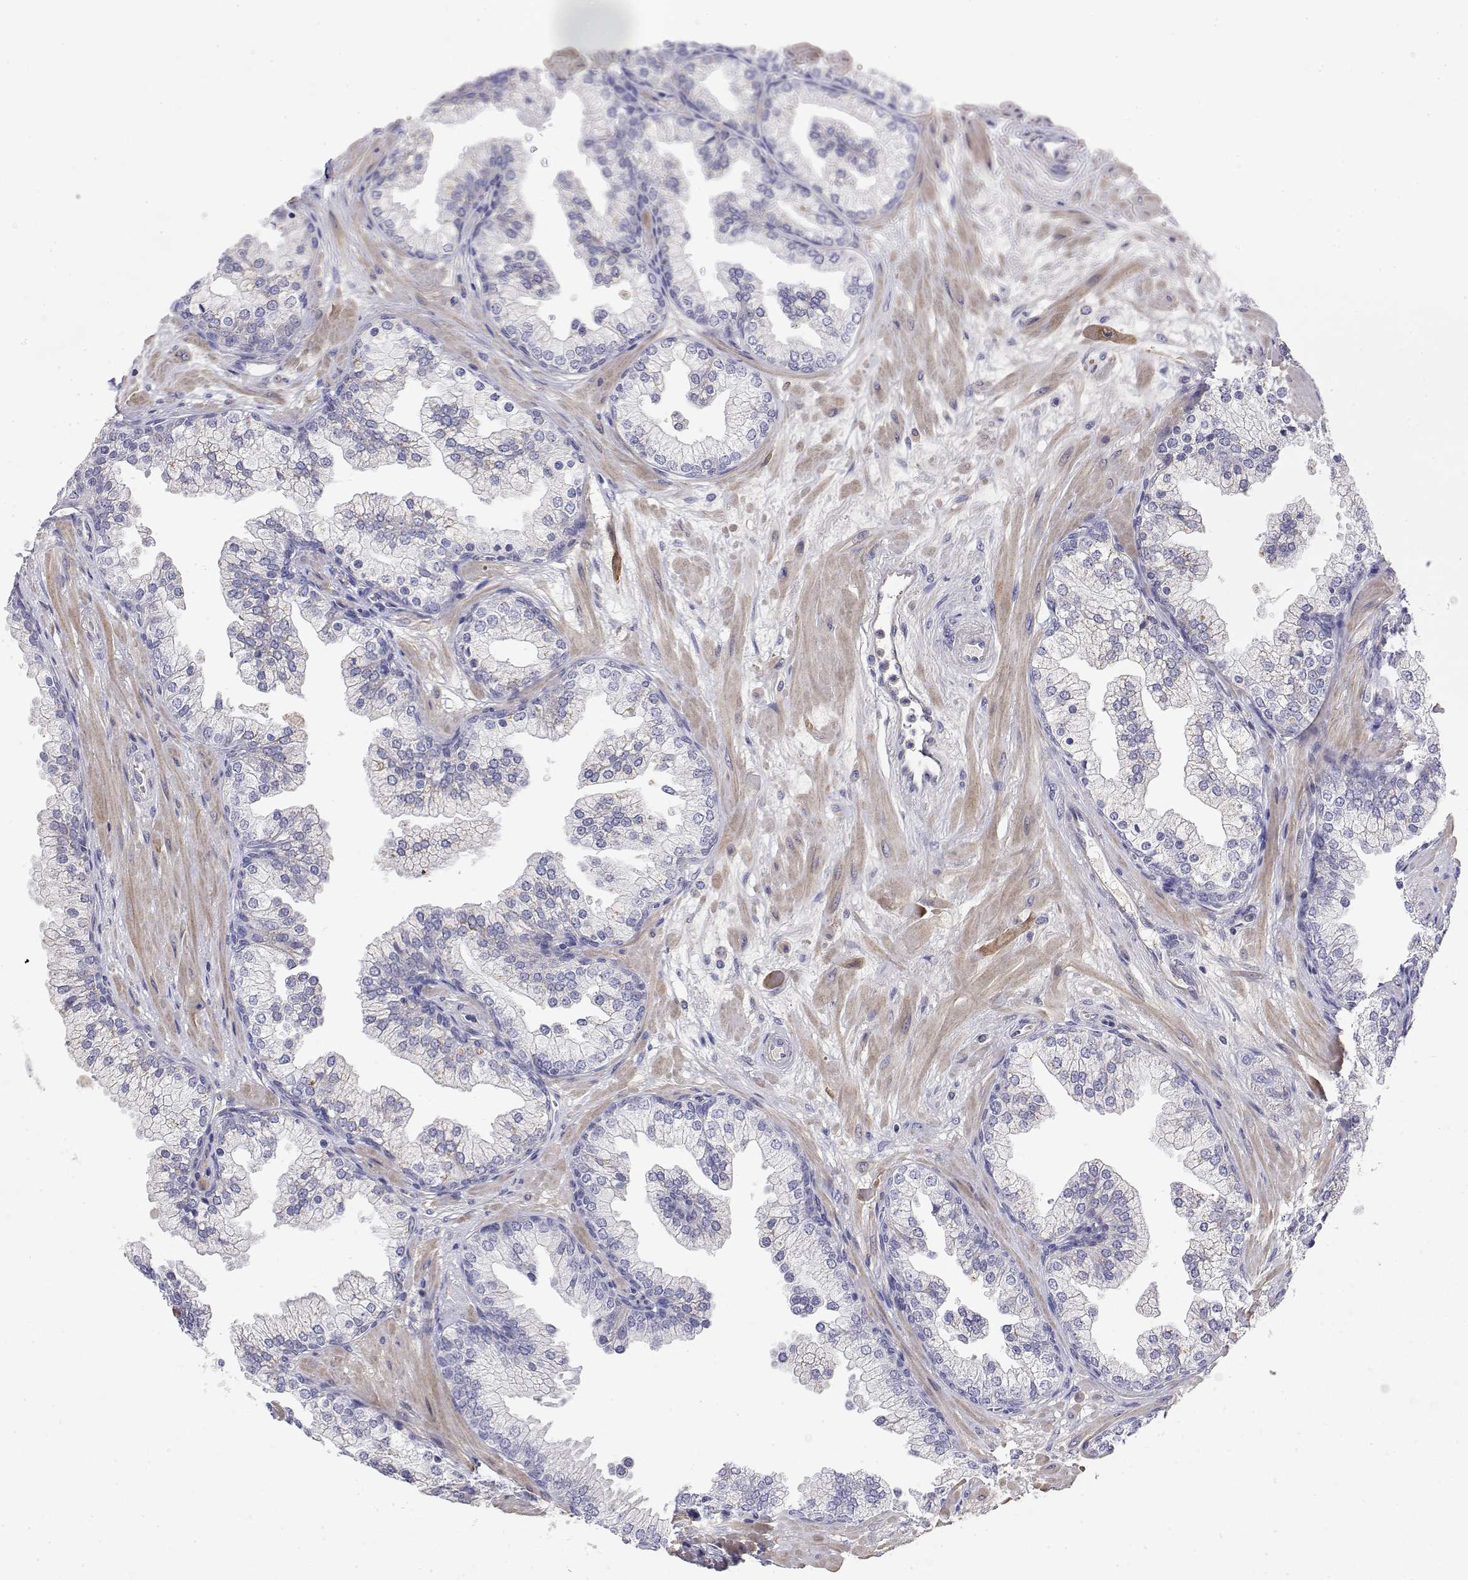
{"staining": {"intensity": "moderate", "quantity": "<25%", "location": "cytoplasmic/membranous"}, "tissue": "prostate", "cell_type": "Glandular cells", "image_type": "normal", "snomed": [{"axis": "morphology", "description": "Normal tissue, NOS"}, {"axis": "topography", "description": "Prostate"}, {"axis": "topography", "description": "Peripheral nerve tissue"}], "caption": "Prostate stained with DAB immunohistochemistry (IHC) shows low levels of moderate cytoplasmic/membranous staining in approximately <25% of glandular cells.", "gene": "GGACT", "patient": {"sex": "male", "age": 61}}